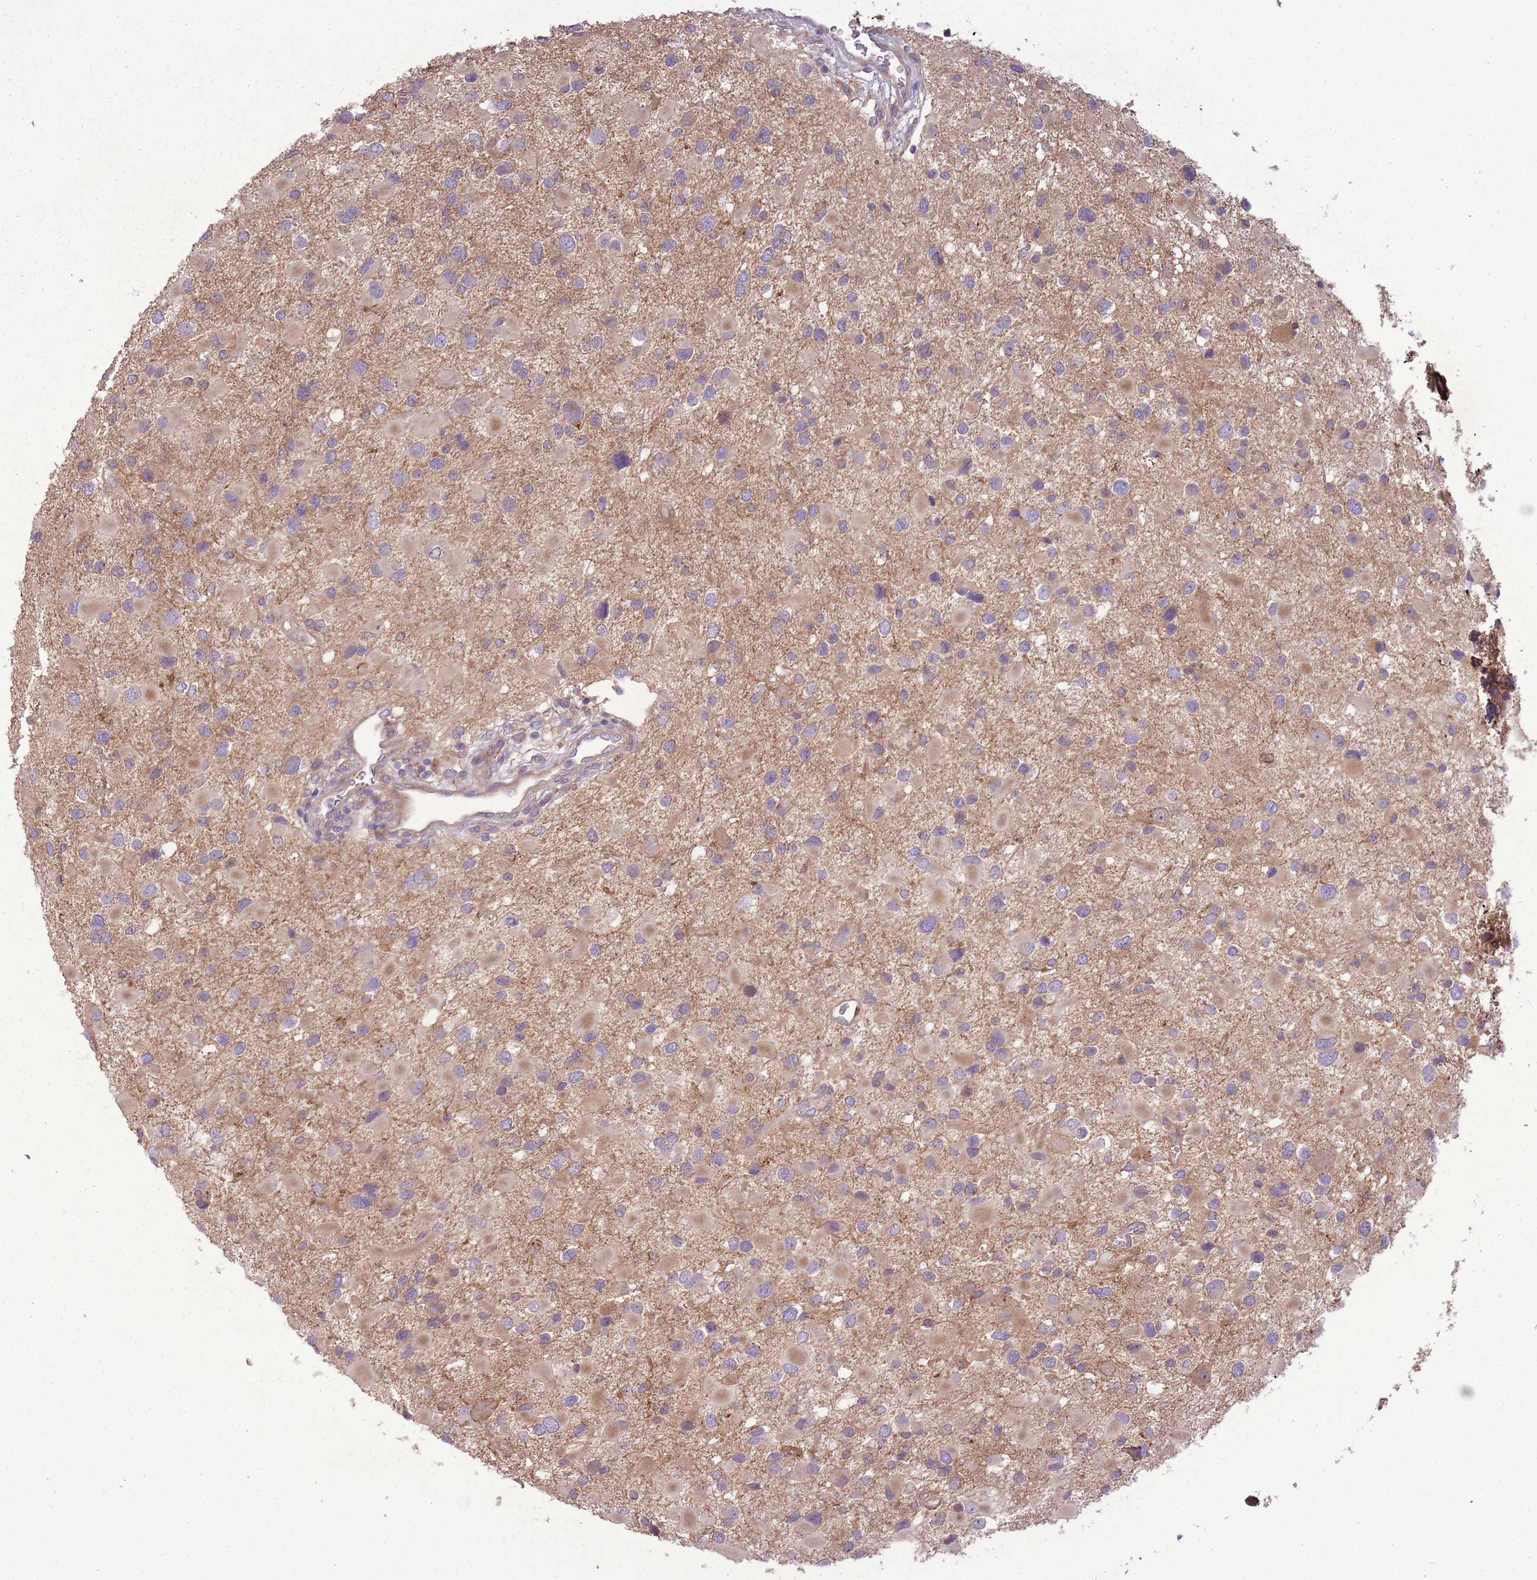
{"staining": {"intensity": "weak", "quantity": "25%-75%", "location": "cytoplasmic/membranous"}, "tissue": "glioma", "cell_type": "Tumor cells", "image_type": "cancer", "snomed": [{"axis": "morphology", "description": "Glioma, malignant, Low grade"}, {"axis": "topography", "description": "Brain"}], "caption": "Protein staining displays weak cytoplasmic/membranous expression in approximately 25%-75% of tumor cells in glioma.", "gene": "ANKRD24", "patient": {"sex": "female", "age": 32}}